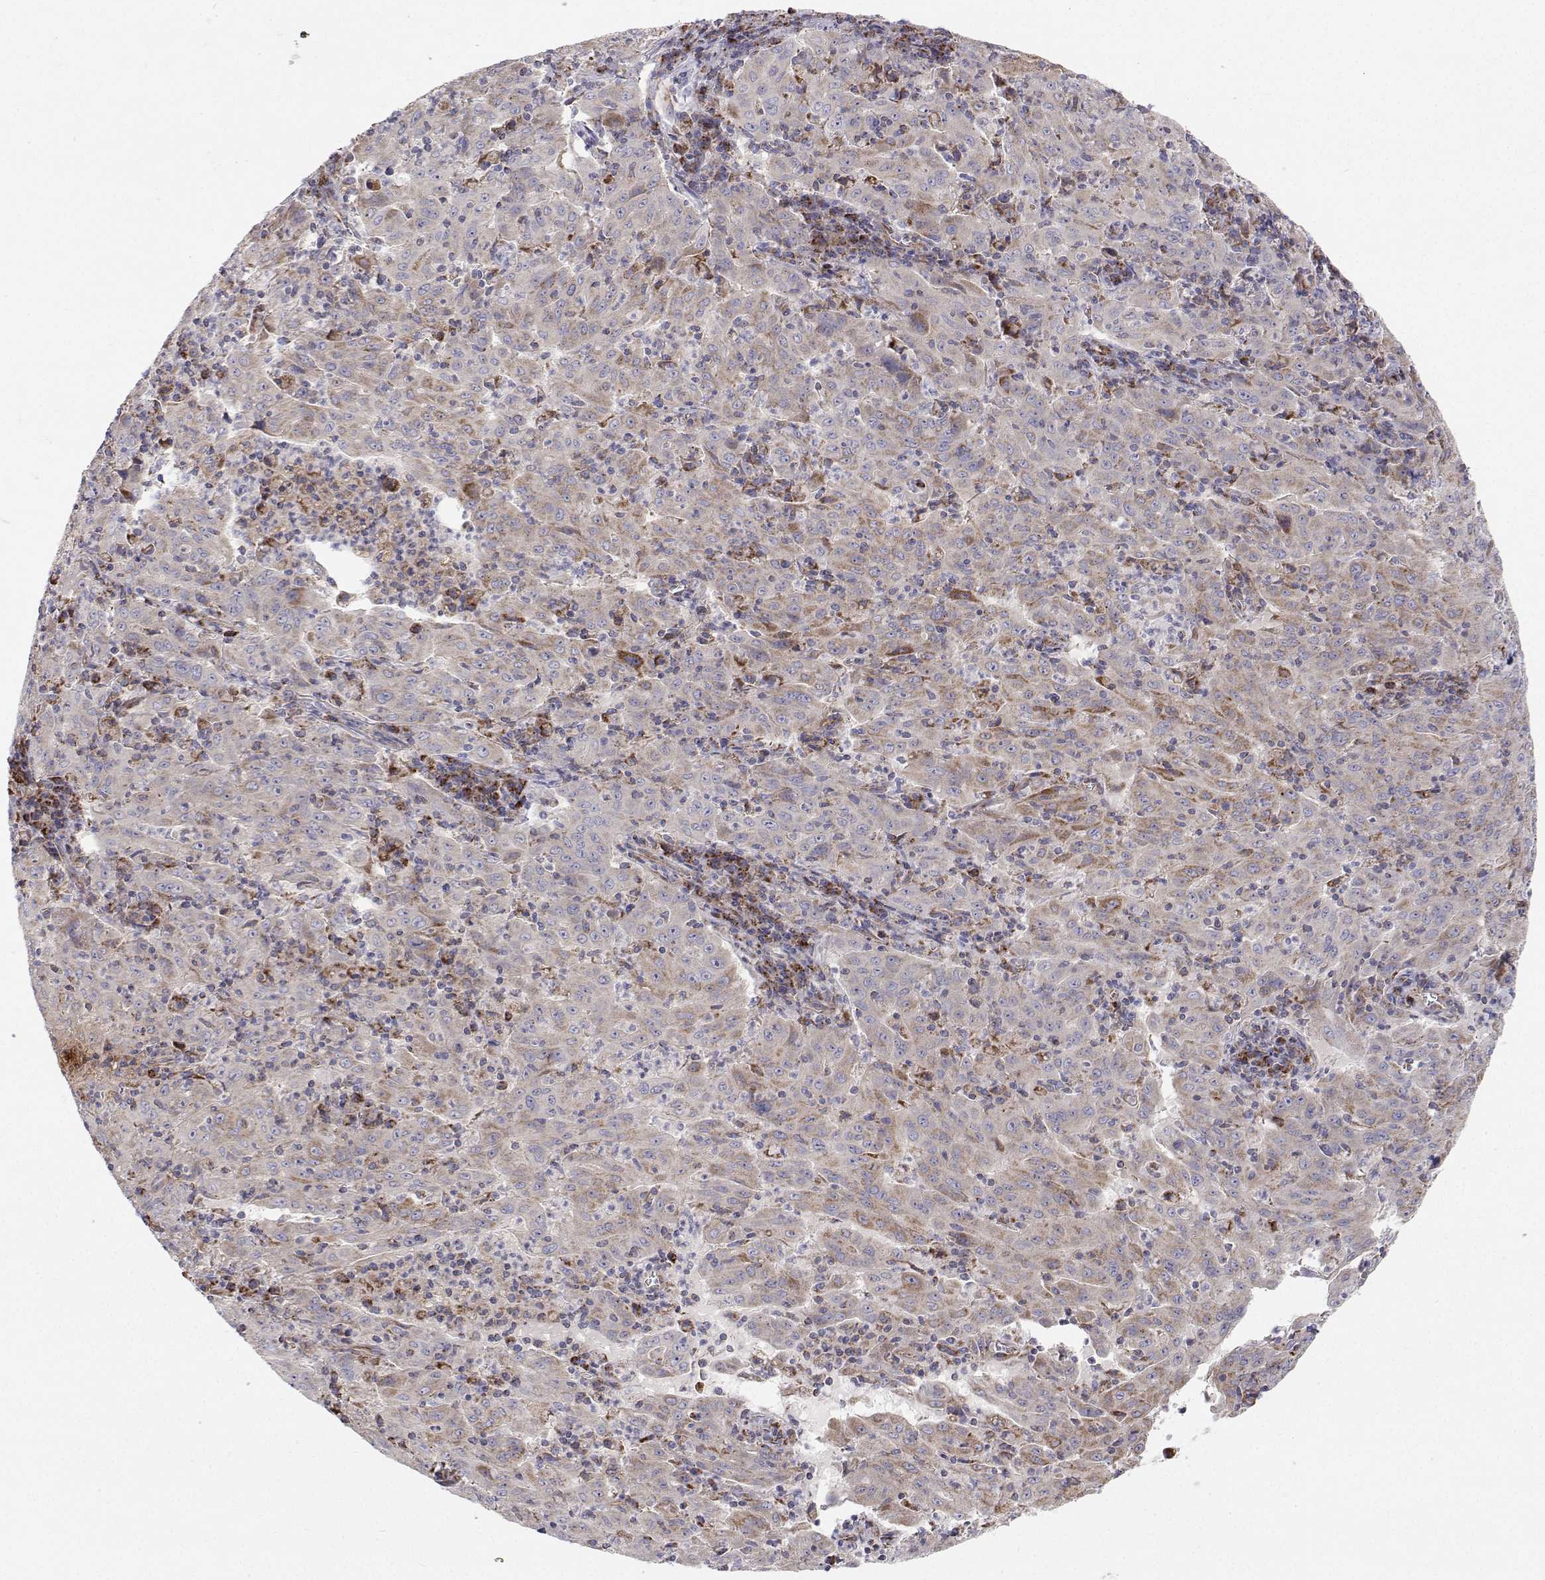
{"staining": {"intensity": "negative", "quantity": "none", "location": "none"}, "tissue": "pancreatic cancer", "cell_type": "Tumor cells", "image_type": "cancer", "snomed": [{"axis": "morphology", "description": "Adenocarcinoma, NOS"}, {"axis": "topography", "description": "Pancreas"}], "caption": "Photomicrograph shows no protein staining in tumor cells of pancreatic adenocarcinoma tissue.", "gene": "SPICE1", "patient": {"sex": "male", "age": 63}}